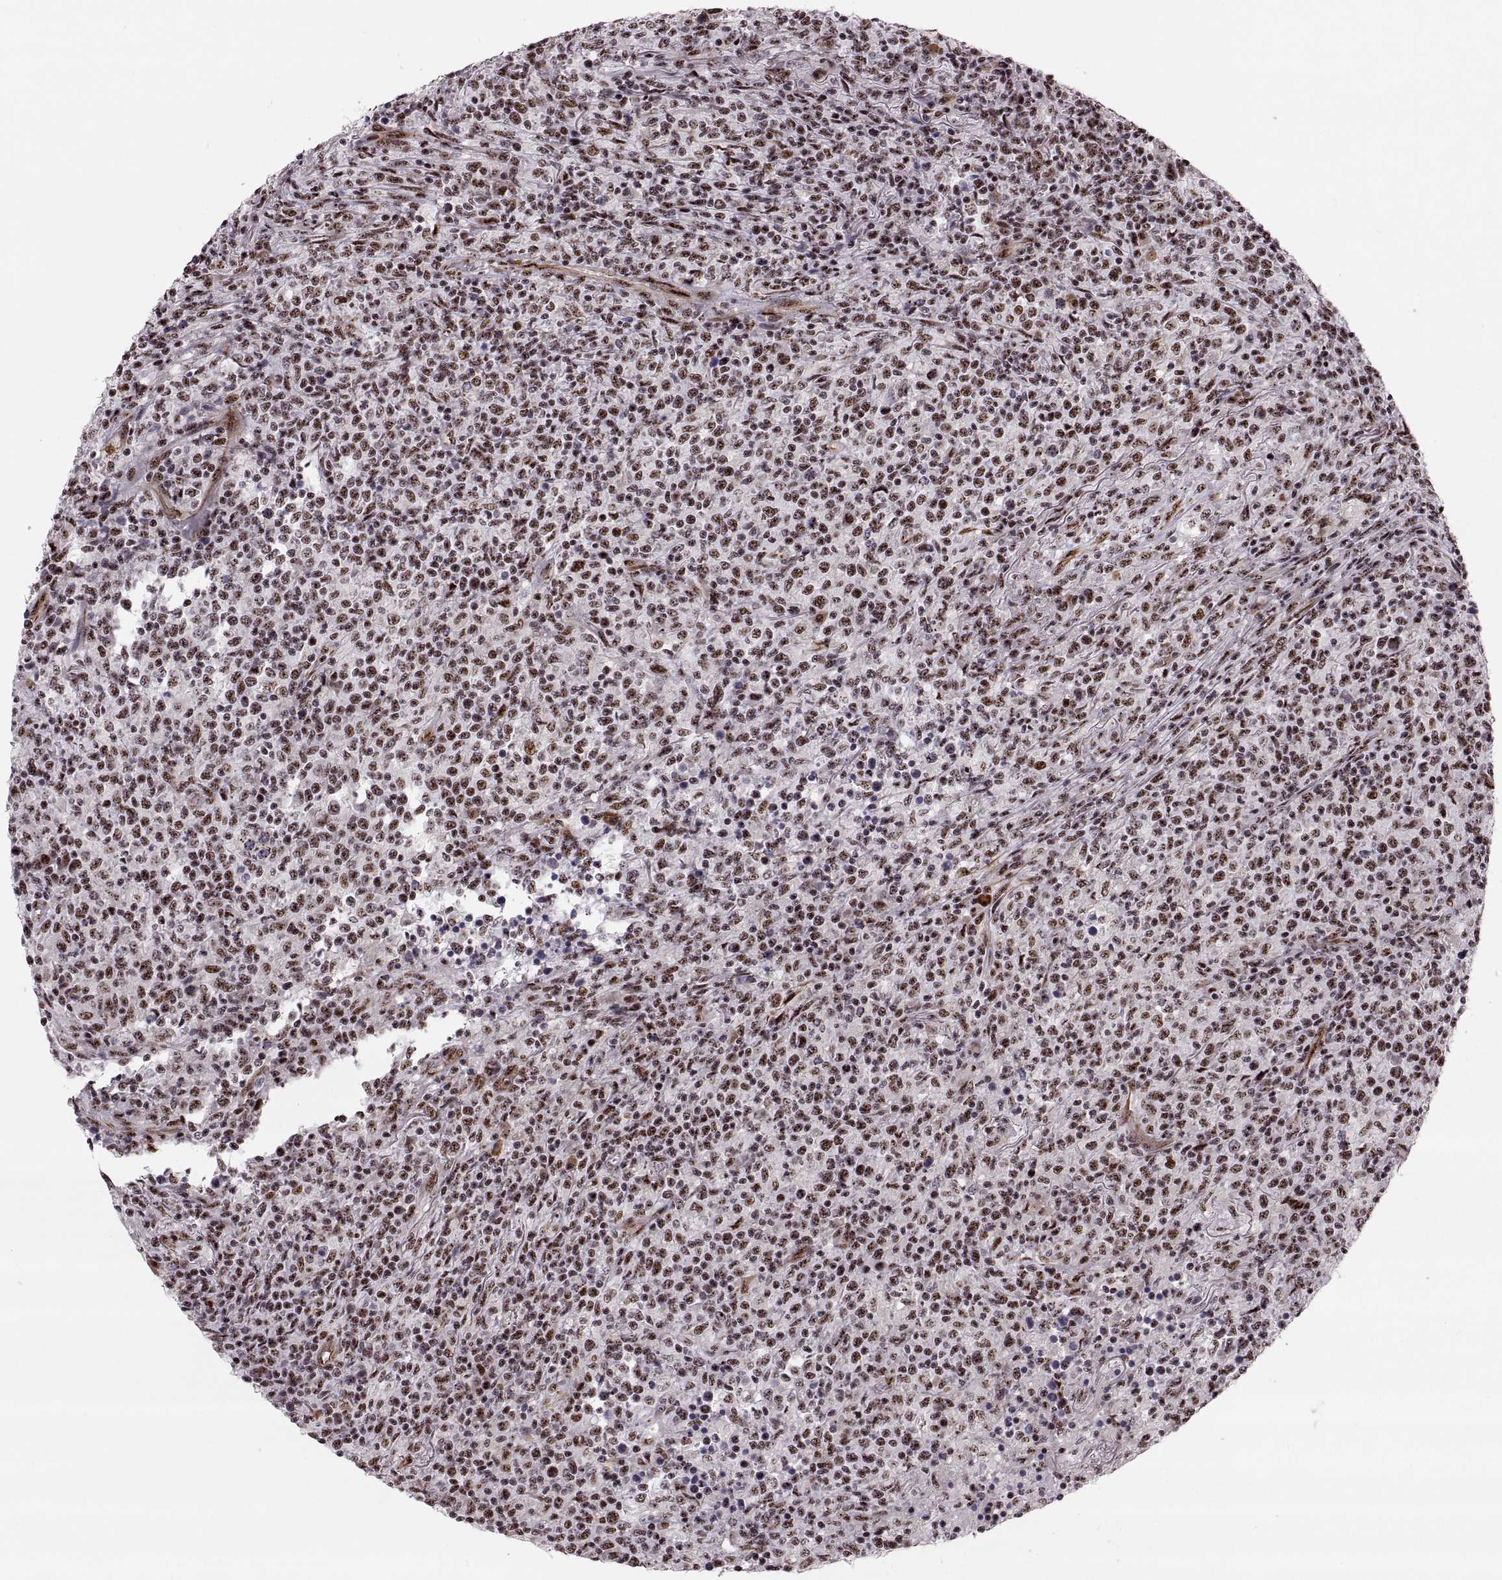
{"staining": {"intensity": "moderate", "quantity": ">75%", "location": "nuclear"}, "tissue": "lymphoma", "cell_type": "Tumor cells", "image_type": "cancer", "snomed": [{"axis": "morphology", "description": "Malignant lymphoma, non-Hodgkin's type, High grade"}, {"axis": "topography", "description": "Lung"}], "caption": "A photomicrograph of human lymphoma stained for a protein exhibits moderate nuclear brown staining in tumor cells.", "gene": "ZCCHC17", "patient": {"sex": "male", "age": 79}}